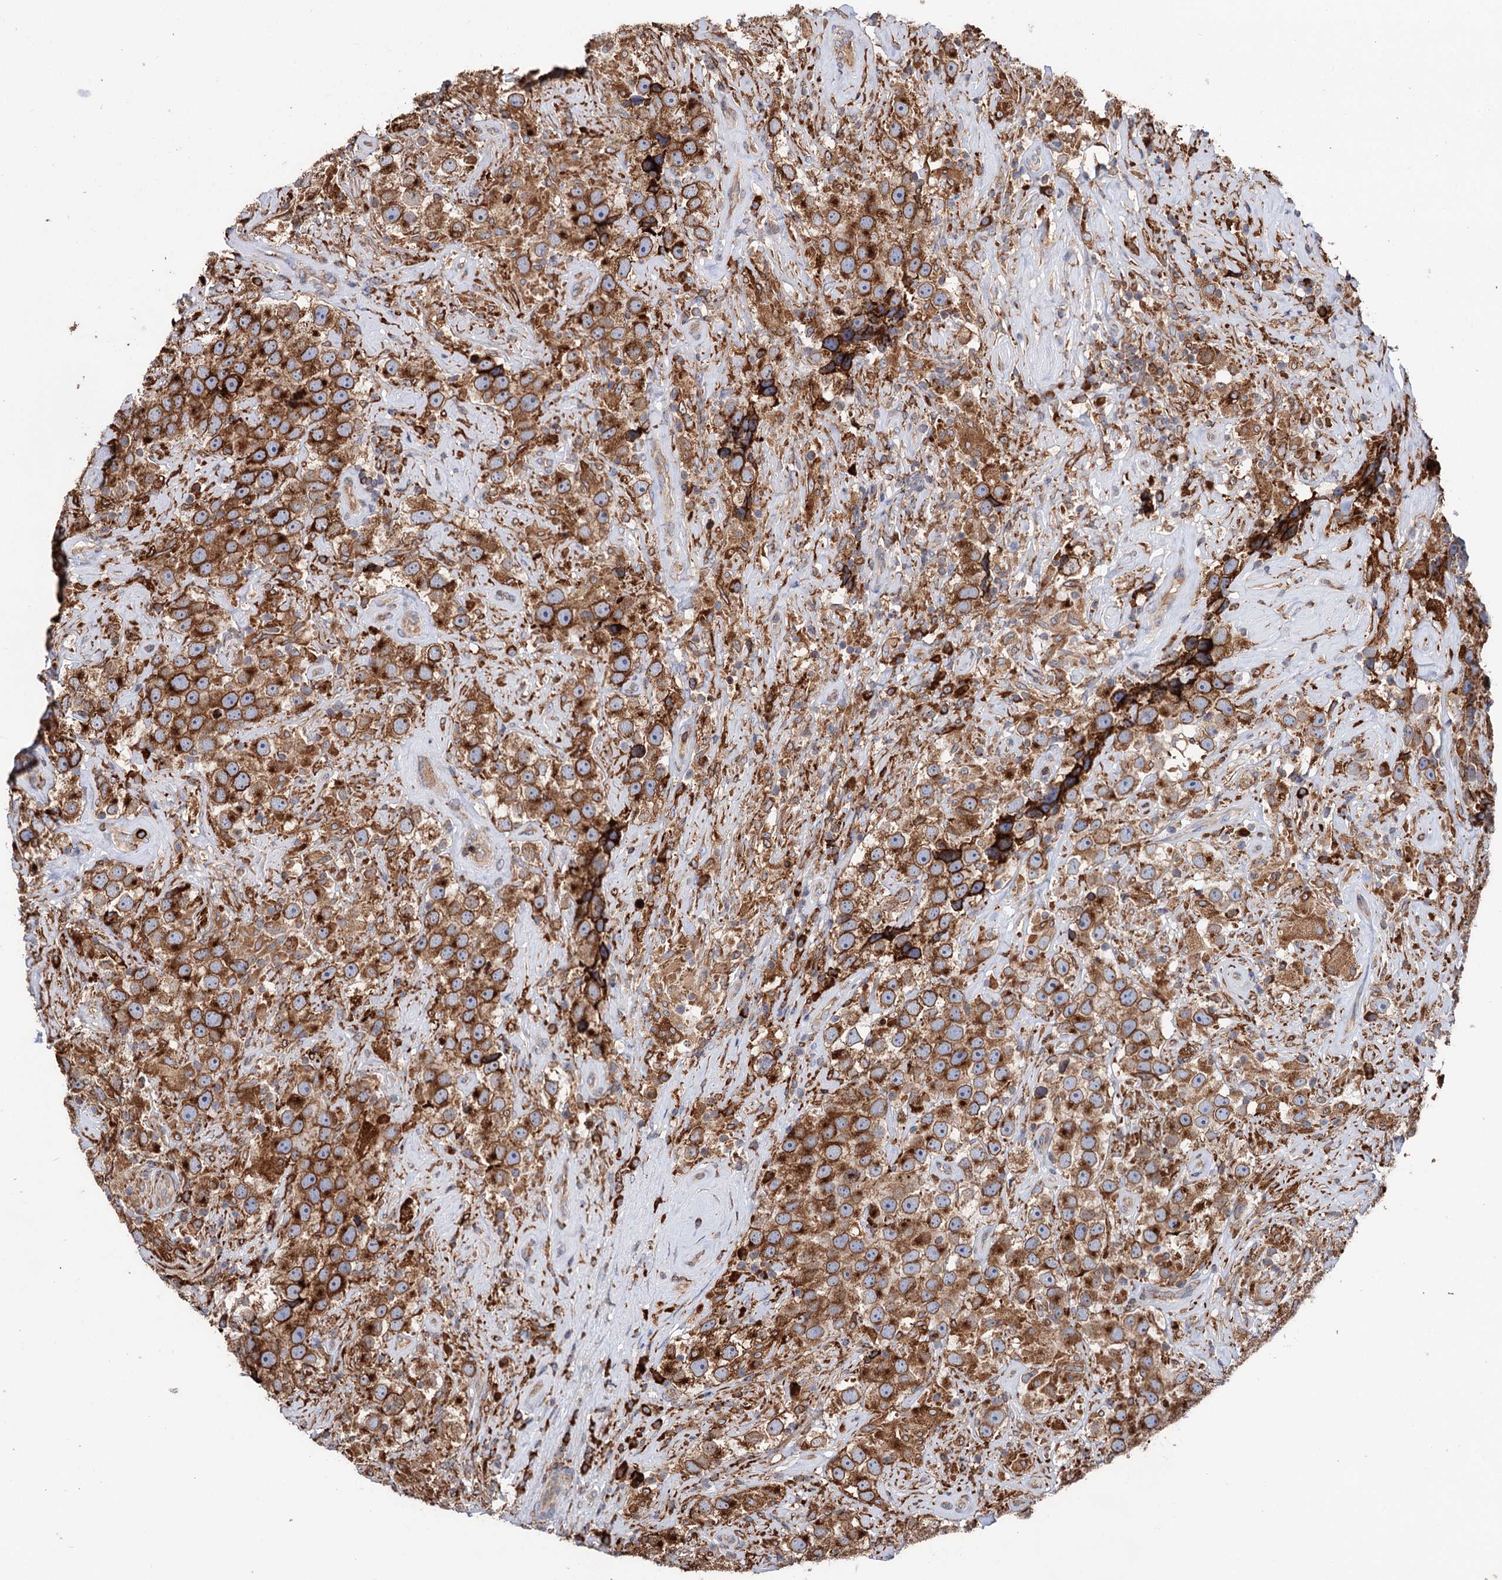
{"staining": {"intensity": "strong", "quantity": ">75%", "location": "cytoplasmic/membranous"}, "tissue": "testis cancer", "cell_type": "Tumor cells", "image_type": "cancer", "snomed": [{"axis": "morphology", "description": "Seminoma, NOS"}, {"axis": "topography", "description": "Testis"}], "caption": "This micrograph shows IHC staining of seminoma (testis), with high strong cytoplasmic/membranous staining in approximately >75% of tumor cells.", "gene": "ERP29", "patient": {"sex": "male", "age": 49}}